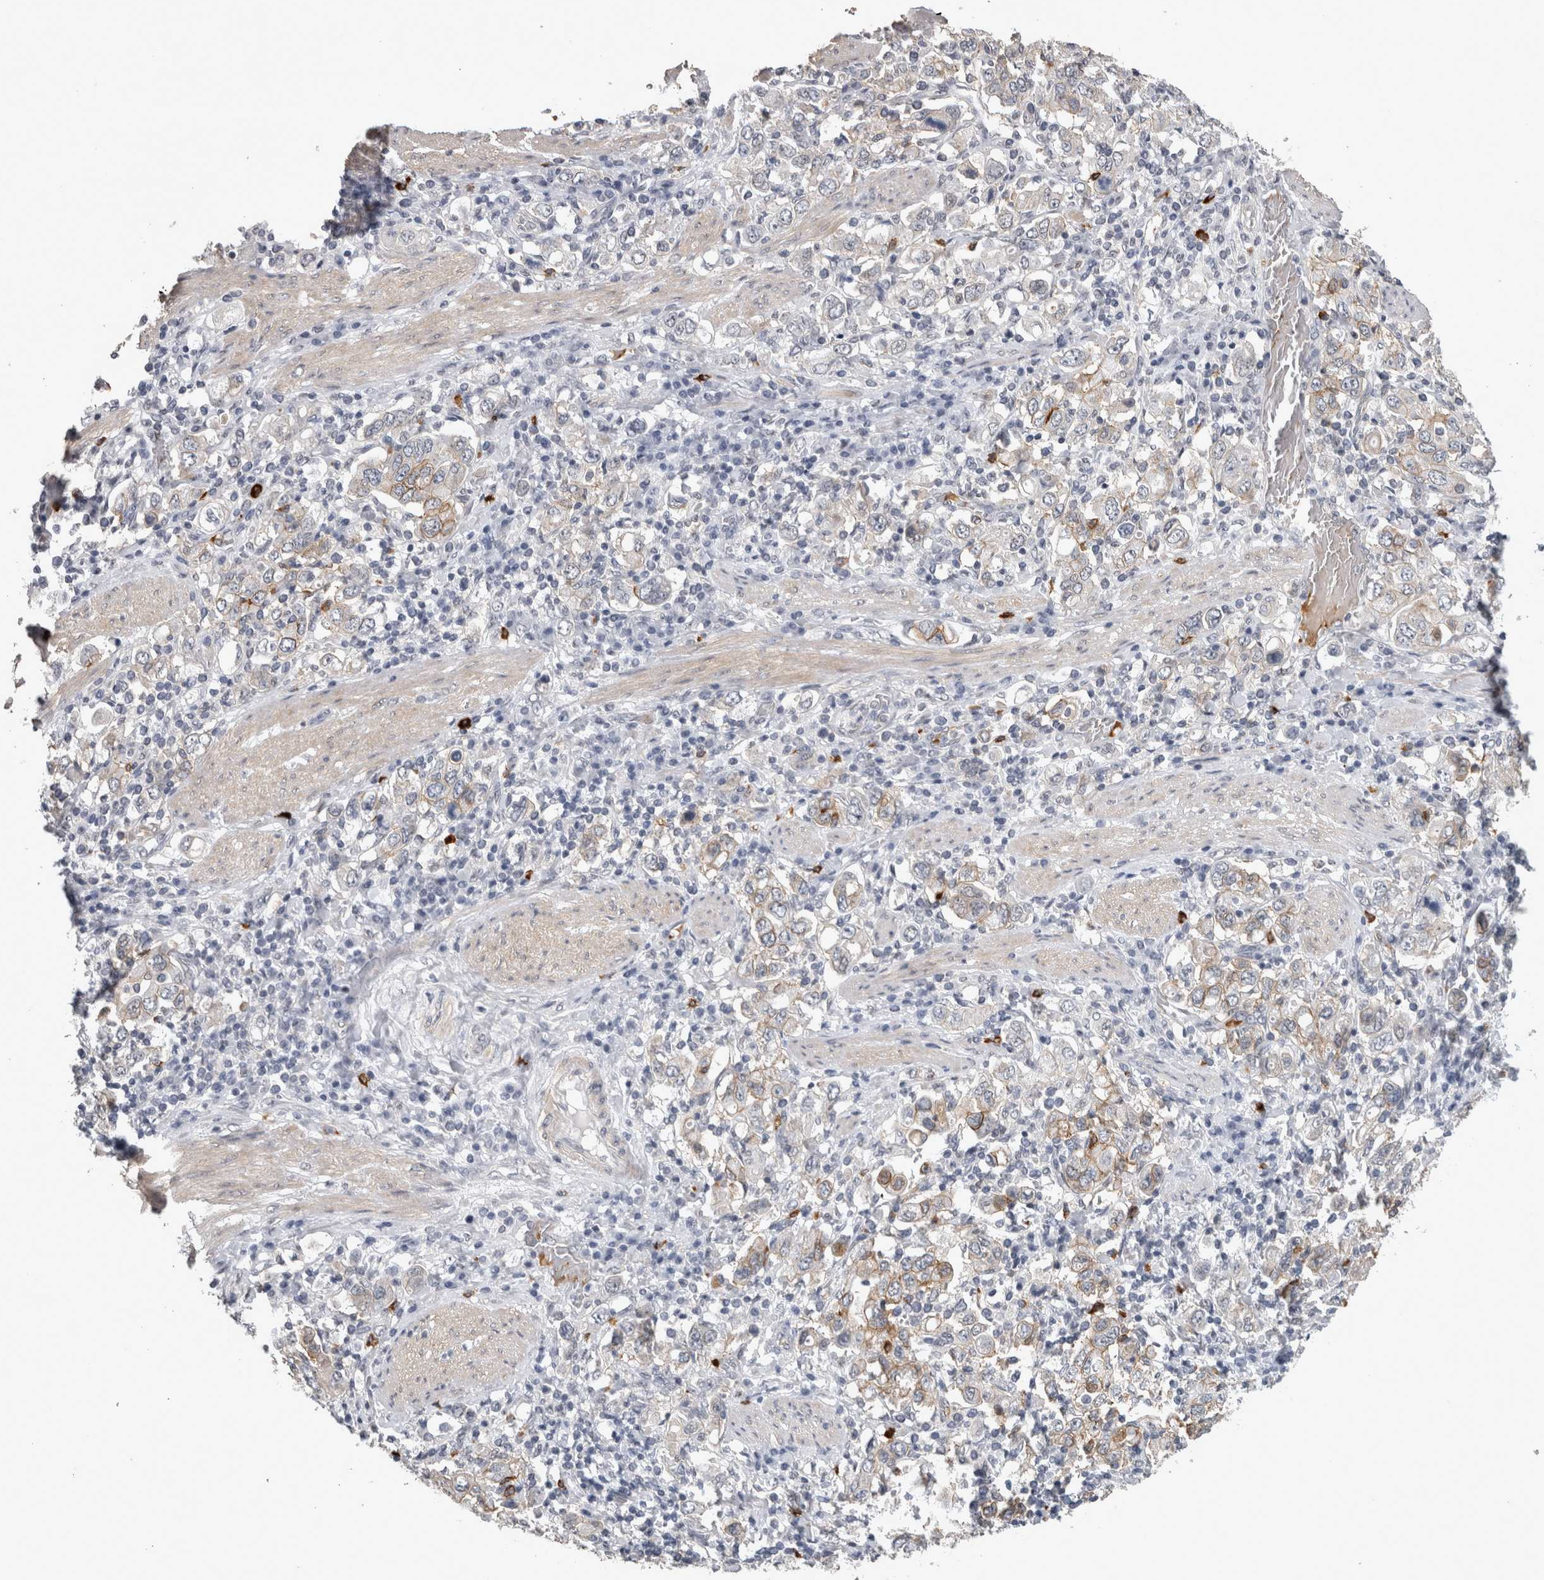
{"staining": {"intensity": "moderate", "quantity": "<25%", "location": "cytoplasmic/membranous"}, "tissue": "stomach cancer", "cell_type": "Tumor cells", "image_type": "cancer", "snomed": [{"axis": "morphology", "description": "Adenocarcinoma, NOS"}, {"axis": "topography", "description": "Stomach, upper"}], "caption": "Protein staining displays moderate cytoplasmic/membranous positivity in approximately <25% of tumor cells in stomach cancer.", "gene": "PEBP4", "patient": {"sex": "male", "age": 62}}